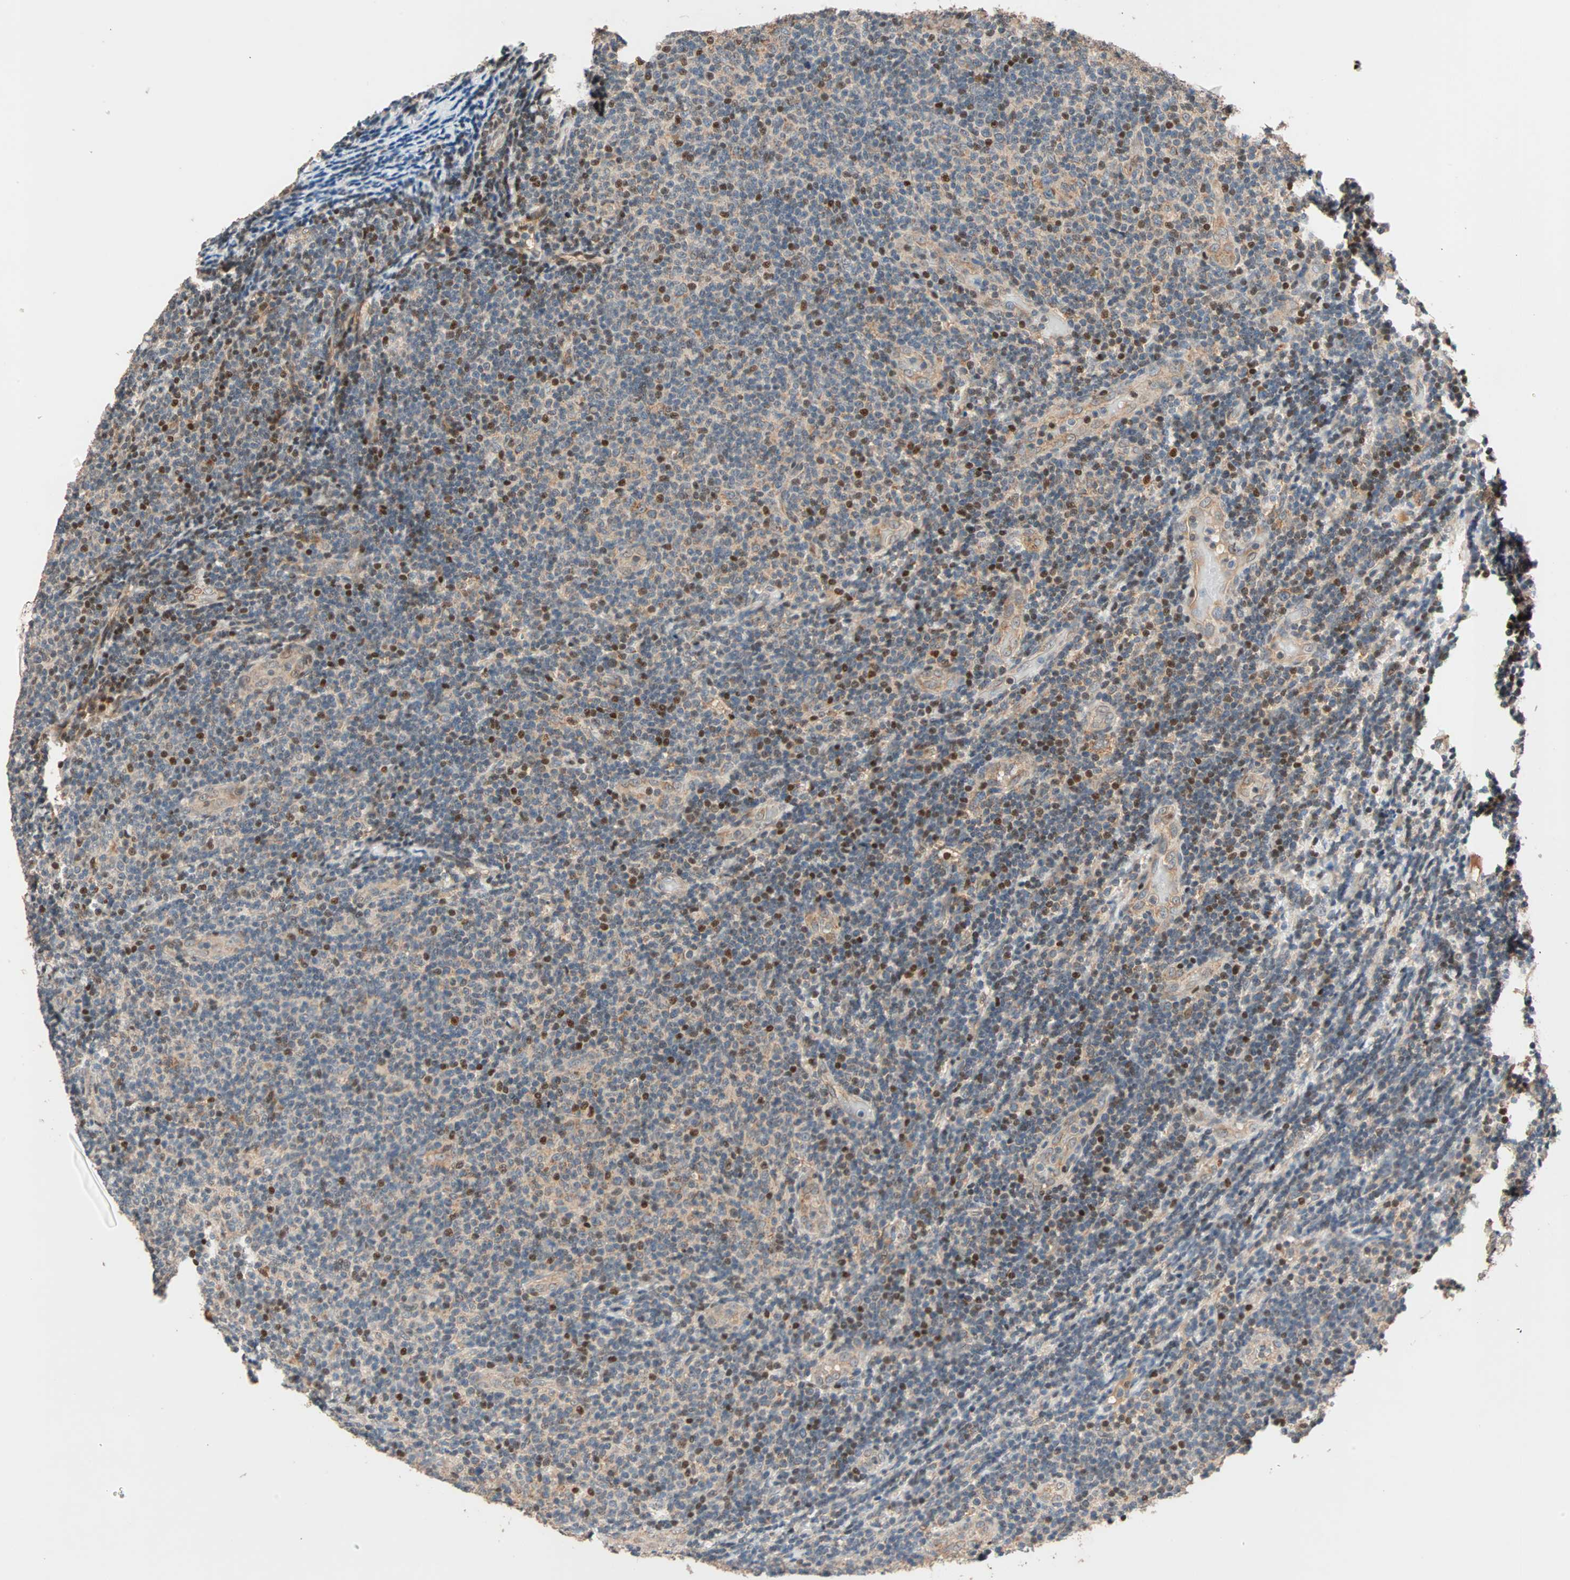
{"staining": {"intensity": "moderate", "quantity": "<25%", "location": "cytoplasmic/membranous,nuclear"}, "tissue": "lymphoma", "cell_type": "Tumor cells", "image_type": "cancer", "snomed": [{"axis": "morphology", "description": "Malignant lymphoma, non-Hodgkin's type, Low grade"}, {"axis": "topography", "description": "Lymph node"}], "caption": "A low amount of moderate cytoplasmic/membranous and nuclear positivity is identified in about <25% of tumor cells in malignant lymphoma, non-Hodgkin's type (low-grade) tissue. (DAB (3,3'-diaminobenzidine) = brown stain, brightfield microscopy at high magnification).", "gene": "HECW1", "patient": {"sex": "male", "age": 83}}